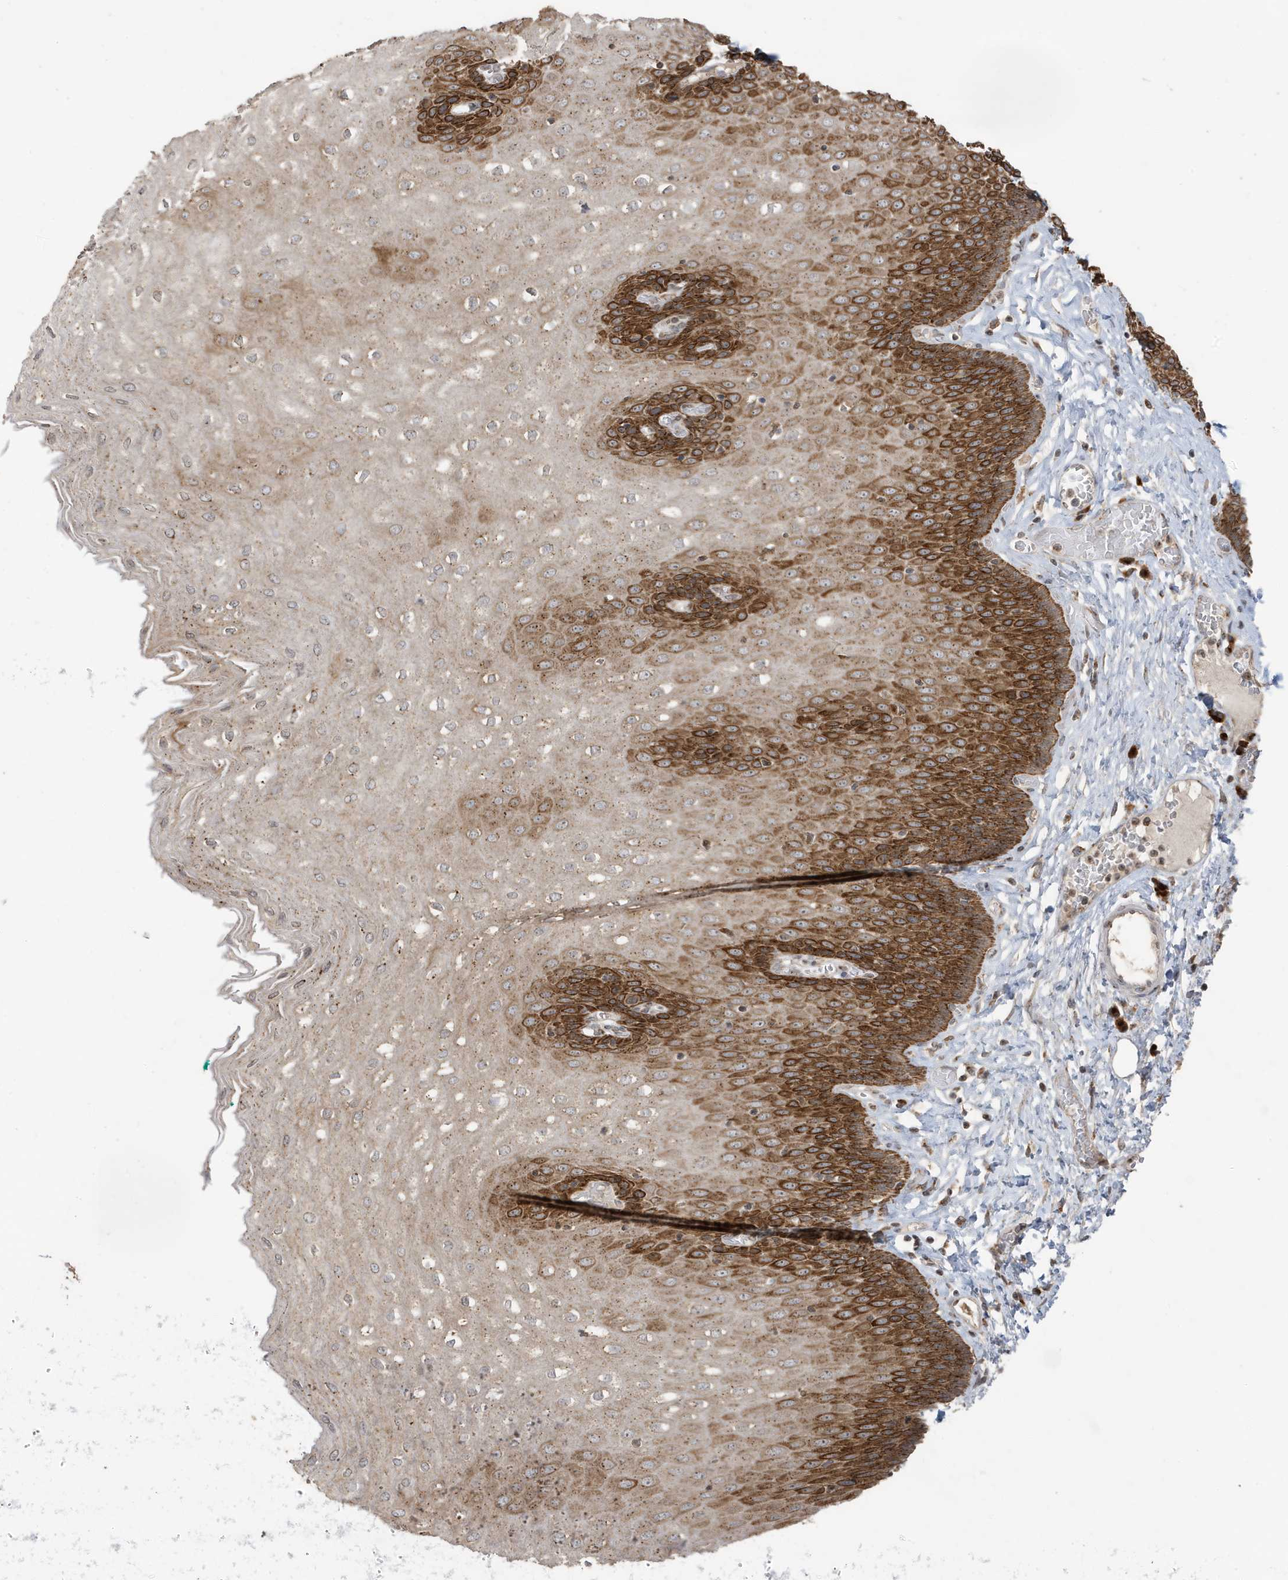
{"staining": {"intensity": "strong", "quantity": ">75%", "location": "cytoplasmic/membranous"}, "tissue": "esophagus", "cell_type": "Squamous epithelial cells", "image_type": "normal", "snomed": [{"axis": "morphology", "description": "Normal tissue, NOS"}, {"axis": "topography", "description": "Esophagus"}], "caption": "Squamous epithelial cells show strong cytoplasmic/membranous staining in about >75% of cells in normal esophagus. The staining was performed using DAB (3,3'-diaminobenzidine), with brown indicating positive protein expression. Nuclei are stained blue with hematoxylin.", "gene": "RER1", "patient": {"sex": "male", "age": 60}}